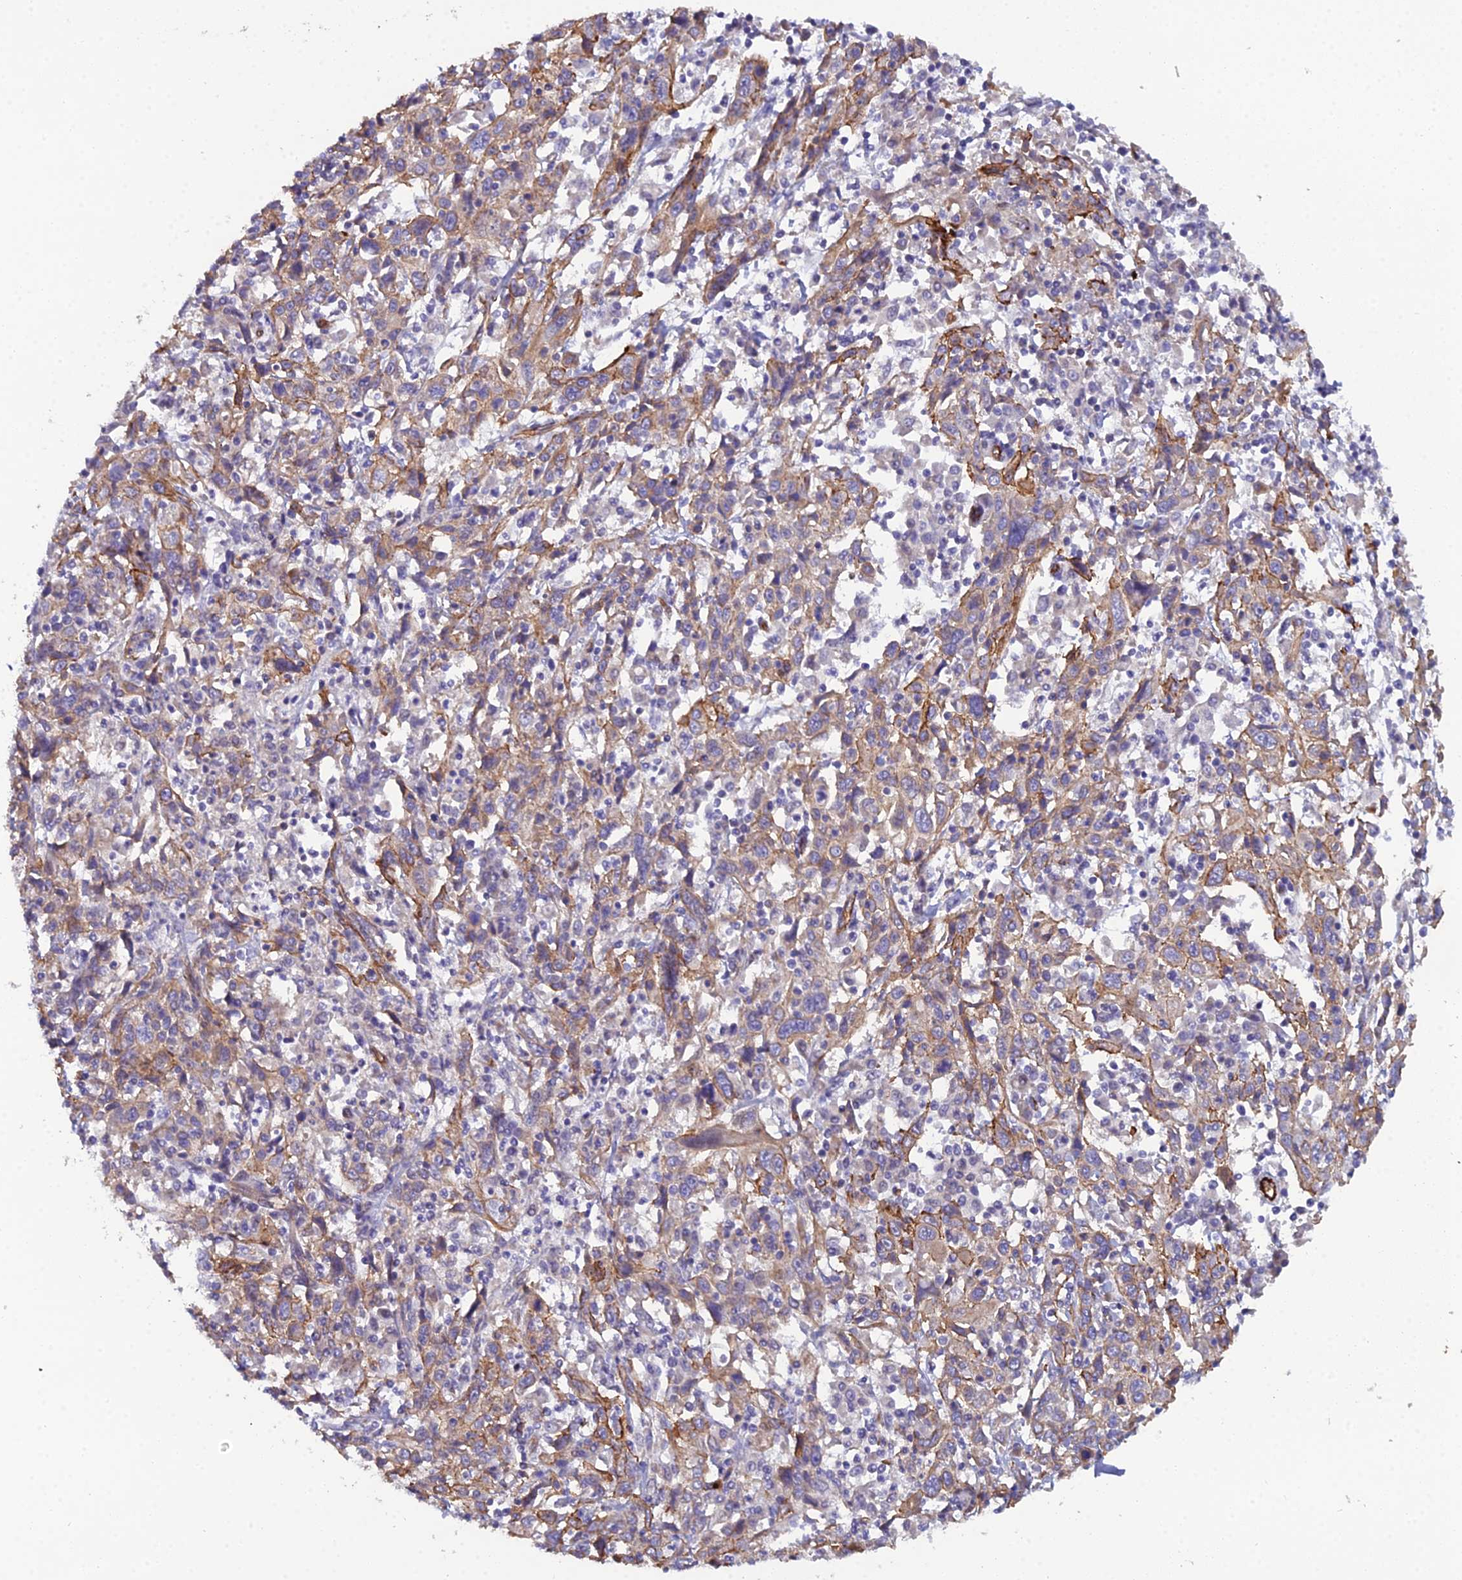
{"staining": {"intensity": "moderate", "quantity": "25%-75%", "location": "cytoplasmic/membranous"}, "tissue": "cervical cancer", "cell_type": "Tumor cells", "image_type": "cancer", "snomed": [{"axis": "morphology", "description": "Squamous cell carcinoma, NOS"}, {"axis": "topography", "description": "Cervix"}], "caption": "Protein staining shows moderate cytoplasmic/membranous staining in about 25%-75% of tumor cells in cervical squamous cell carcinoma. (DAB (3,3'-diaminobenzidine) IHC, brown staining for protein, blue staining for nuclei).", "gene": "CFAP47", "patient": {"sex": "female", "age": 46}}